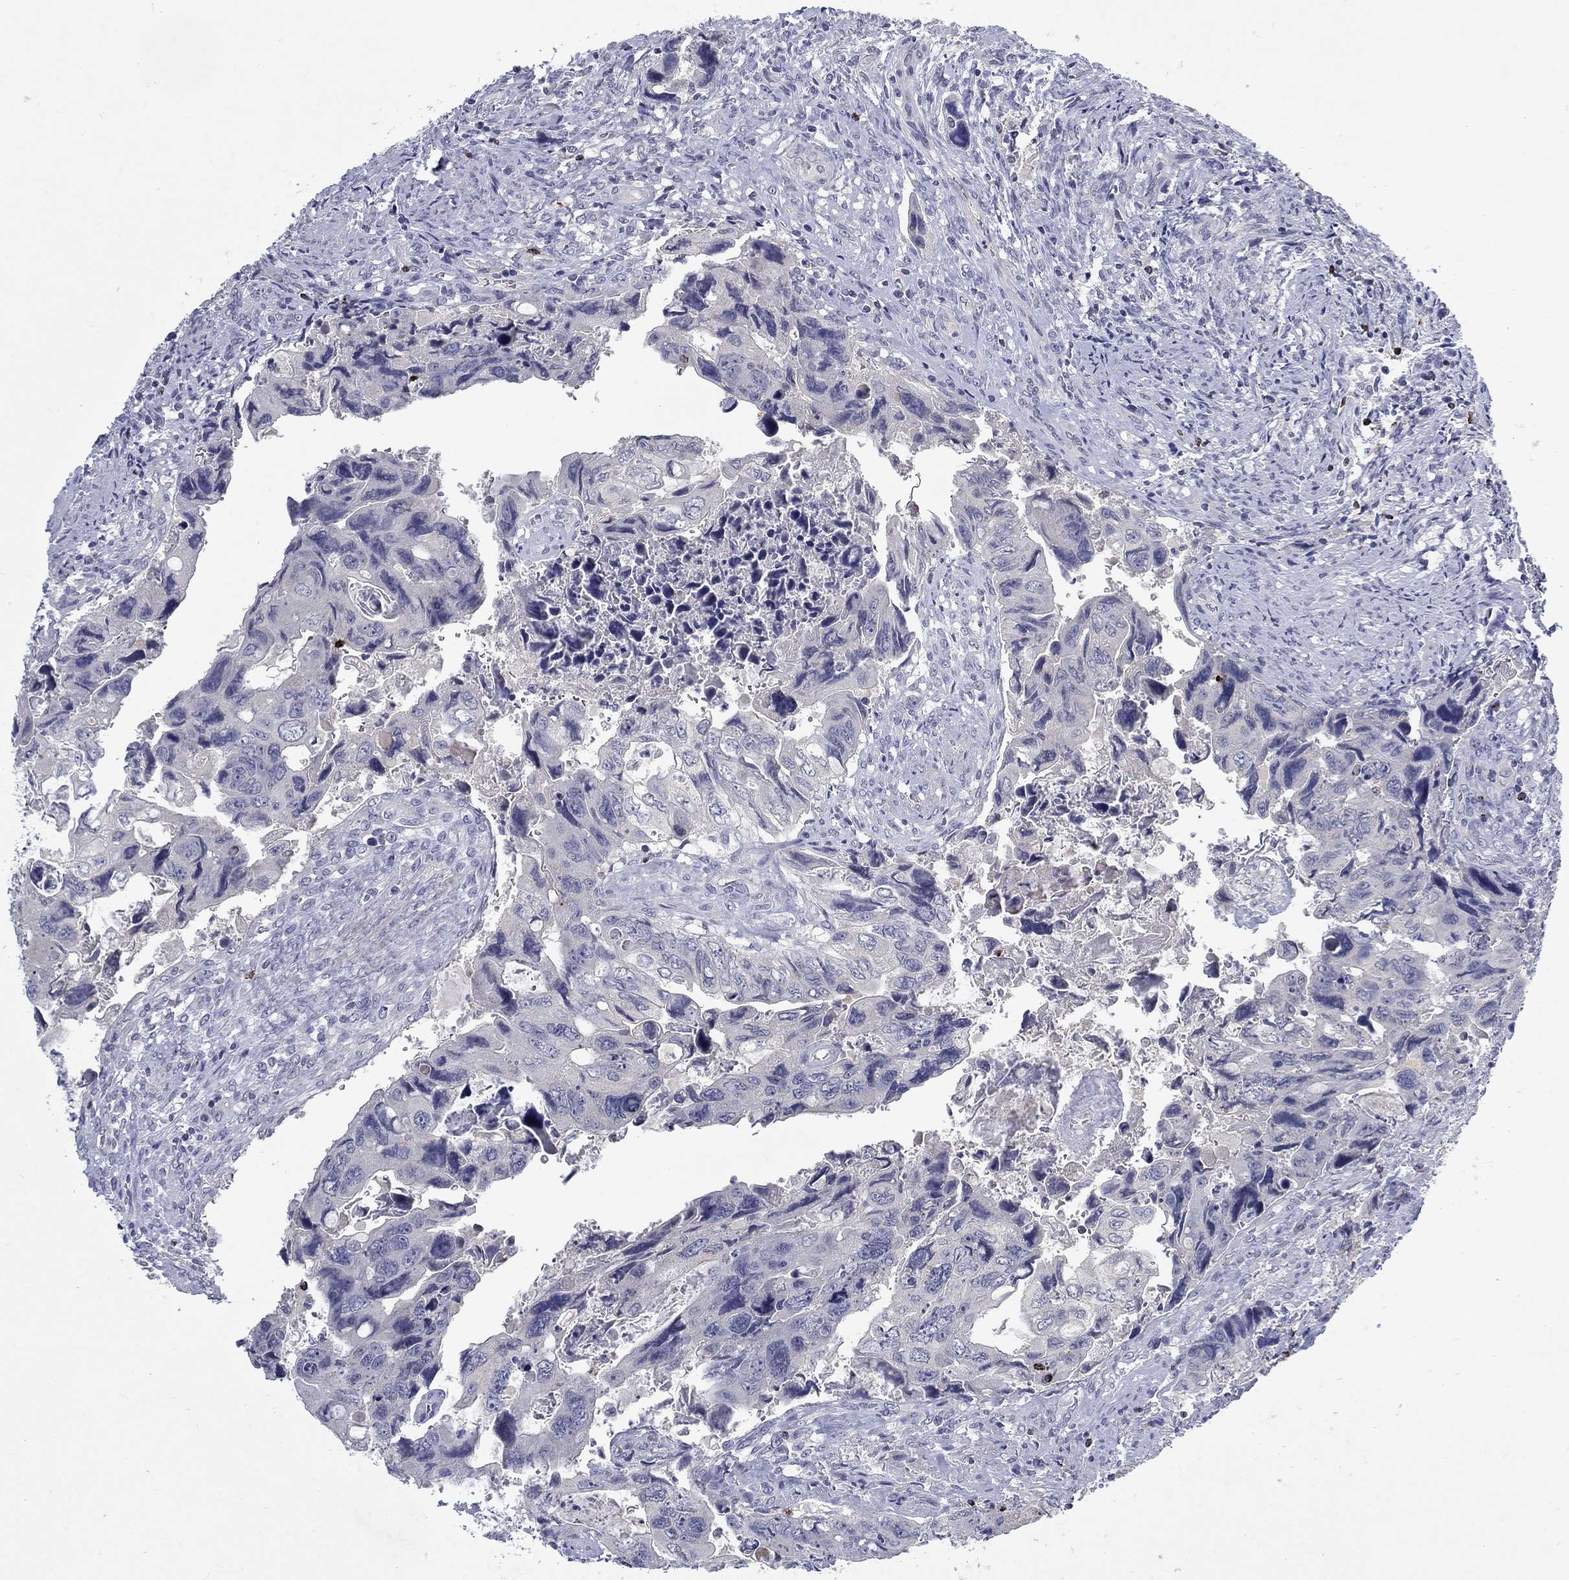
{"staining": {"intensity": "negative", "quantity": "none", "location": "none"}, "tissue": "colorectal cancer", "cell_type": "Tumor cells", "image_type": "cancer", "snomed": [{"axis": "morphology", "description": "Adenocarcinoma, NOS"}, {"axis": "topography", "description": "Rectum"}], "caption": "Immunohistochemistry histopathology image of human colorectal adenocarcinoma stained for a protein (brown), which exhibits no positivity in tumor cells.", "gene": "GZMA", "patient": {"sex": "male", "age": 62}}